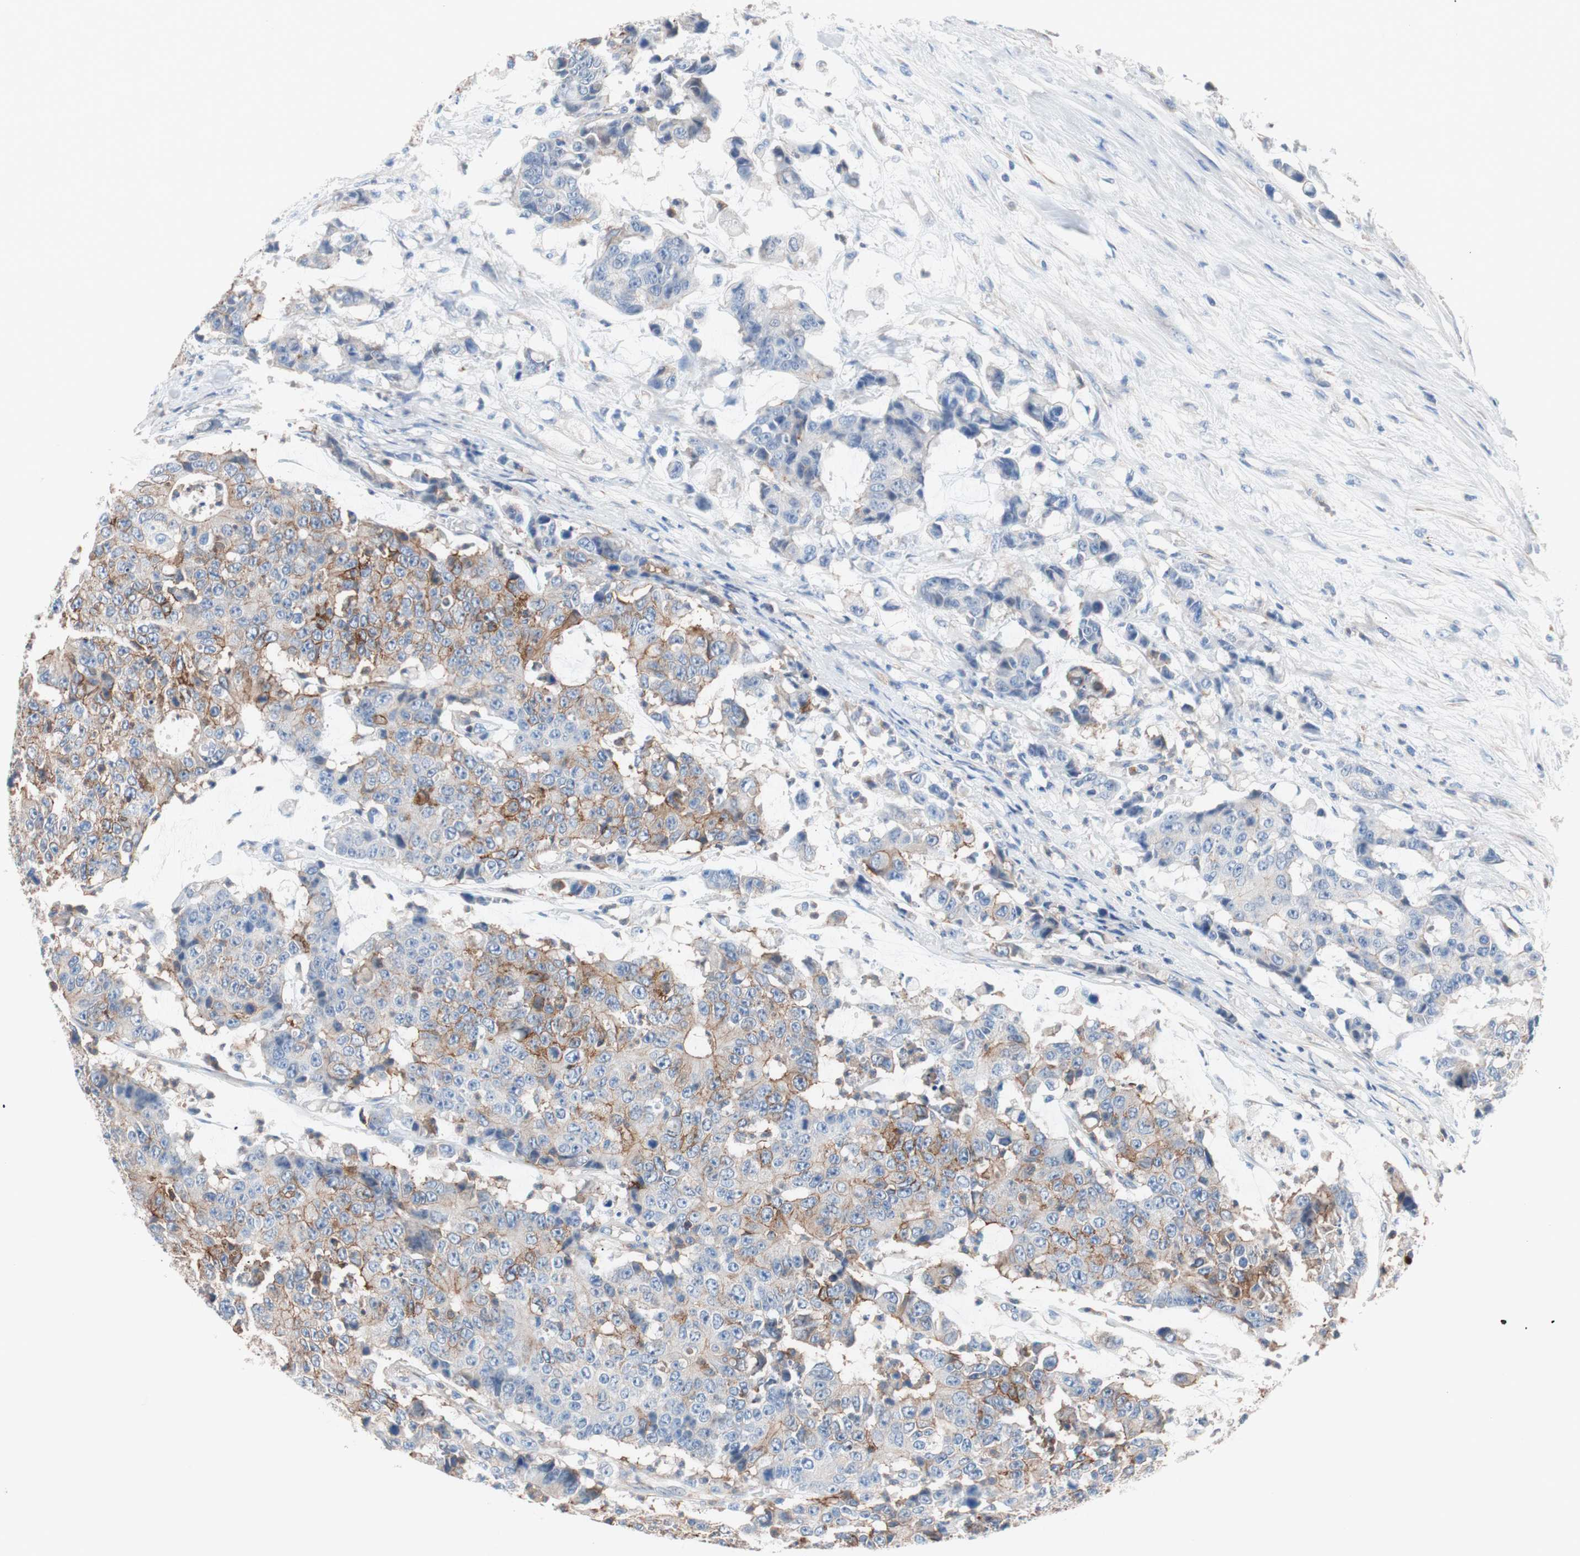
{"staining": {"intensity": "moderate", "quantity": "25%-75%", "location": "cytoplasmic/membranous"}, "tissue": "colorectal cancer", "cell_type": "Tumor cells", "image_type": "cancer", "snomed": [{"axis": "morphology", "description": "Adenocarcinoma, NOS"}, {"axis": "topography", "description": "Colon"}], "caption": "Human colorectal adenocarcinoma stained for a protein (brown) reveals moderate cytoplasmic/membranous positive expression in about 25%-75% of tumor cells.", "gene": "GPR160", "patient": {"sex": "female", "age": 86}}